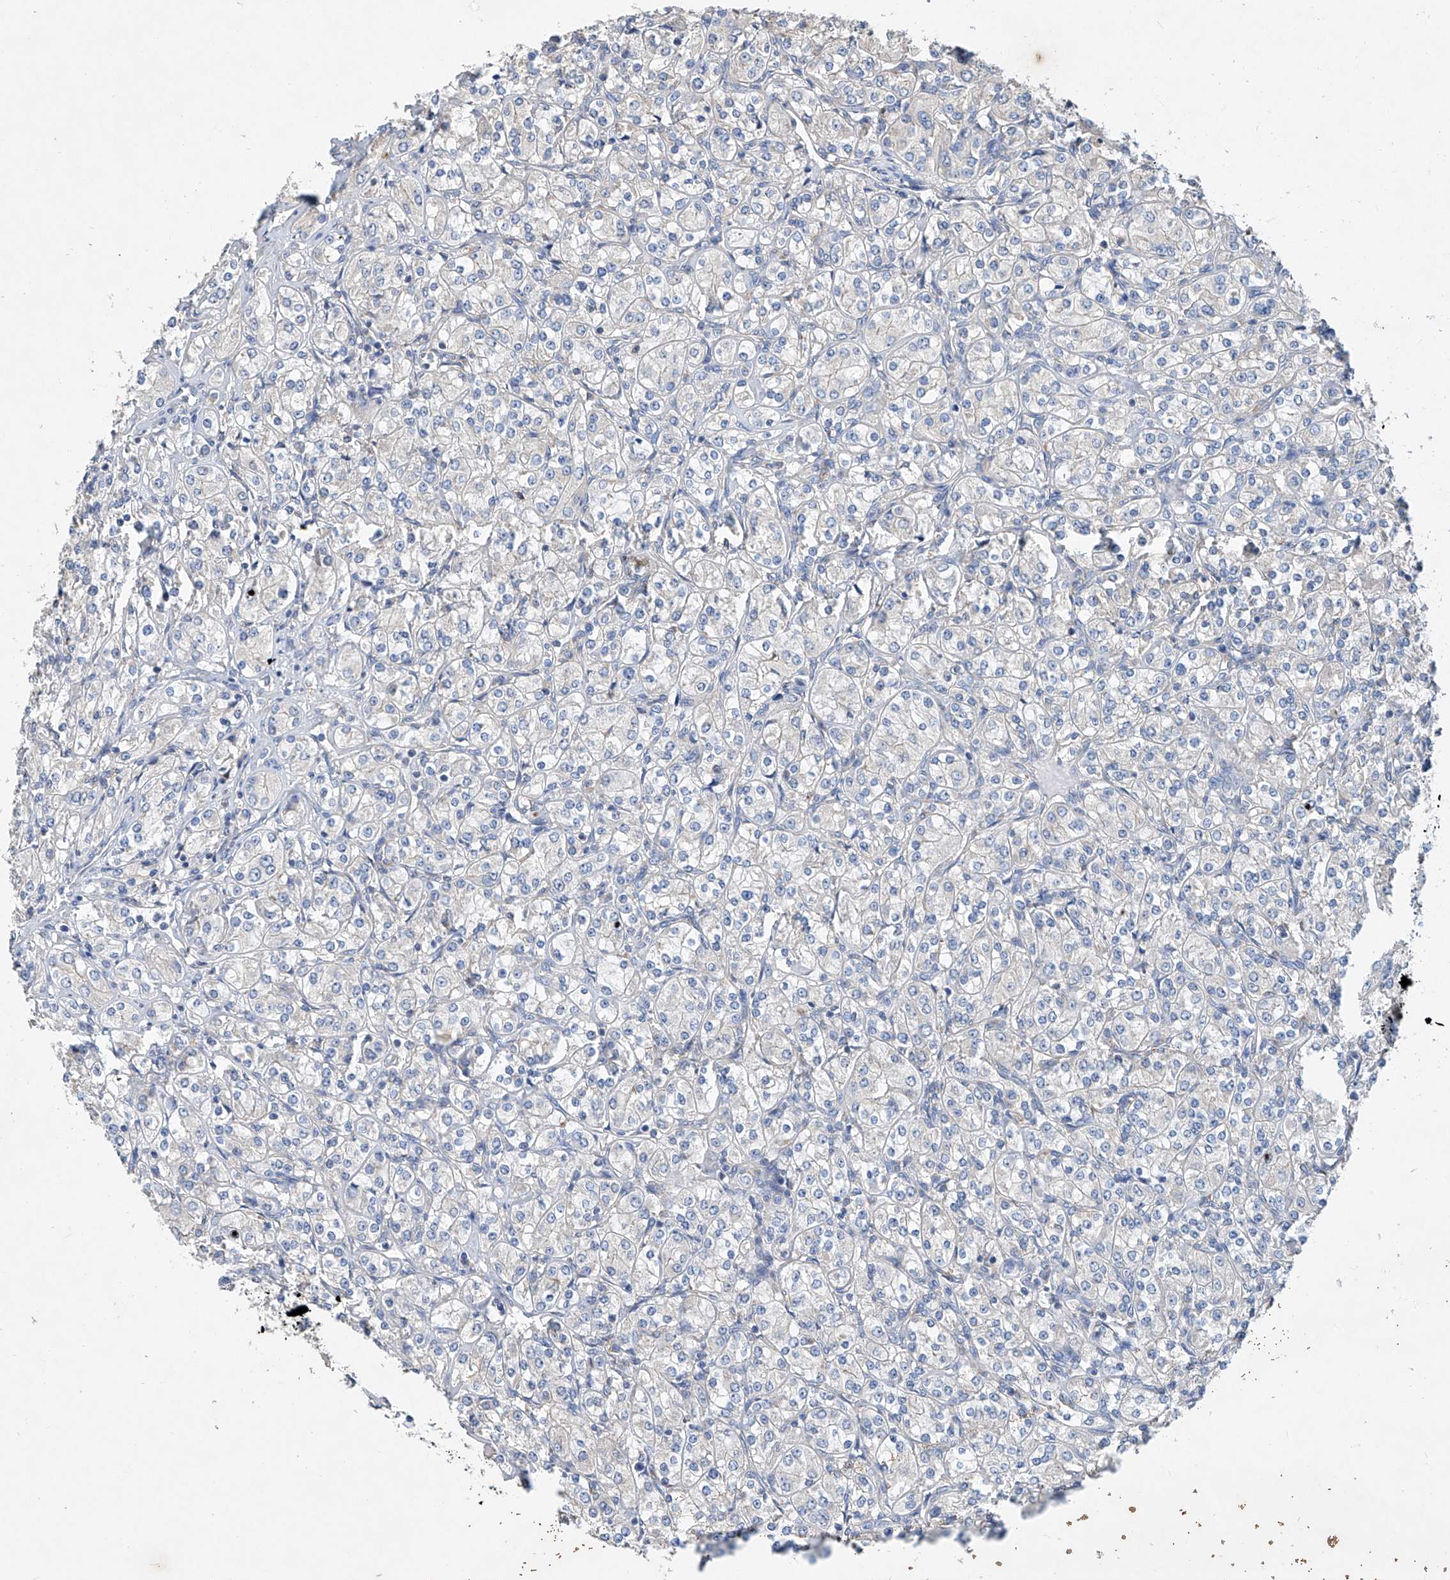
{"staining": {"intensity": "negative", "quantity": "none", "location": "none"}, "tissue": "renal cancer", "cell_type": "Tumor cells", "image_type": "cancer", "snomed": [{"axis": "morphology", "description": "Adenocarcinoma, NOS"}, {"axis": "topography", "description": "Kidney"}], "caption": "Immunohistochemistry (IHC) image of neoplastic tissue: human renal cancer (adenocarcinoma) stained with DAB (3,3'-diaminobenzidine) shows no significant protein positivity in tumor cells. (Stains: DAB (3,3'-diaminobenzidine) IHC with hematoxylin counter stain, Microscopy: brightfield microscopy at high magnification).", "gene": "AMD1", "patient": {"sex": "male", "age": 77}}